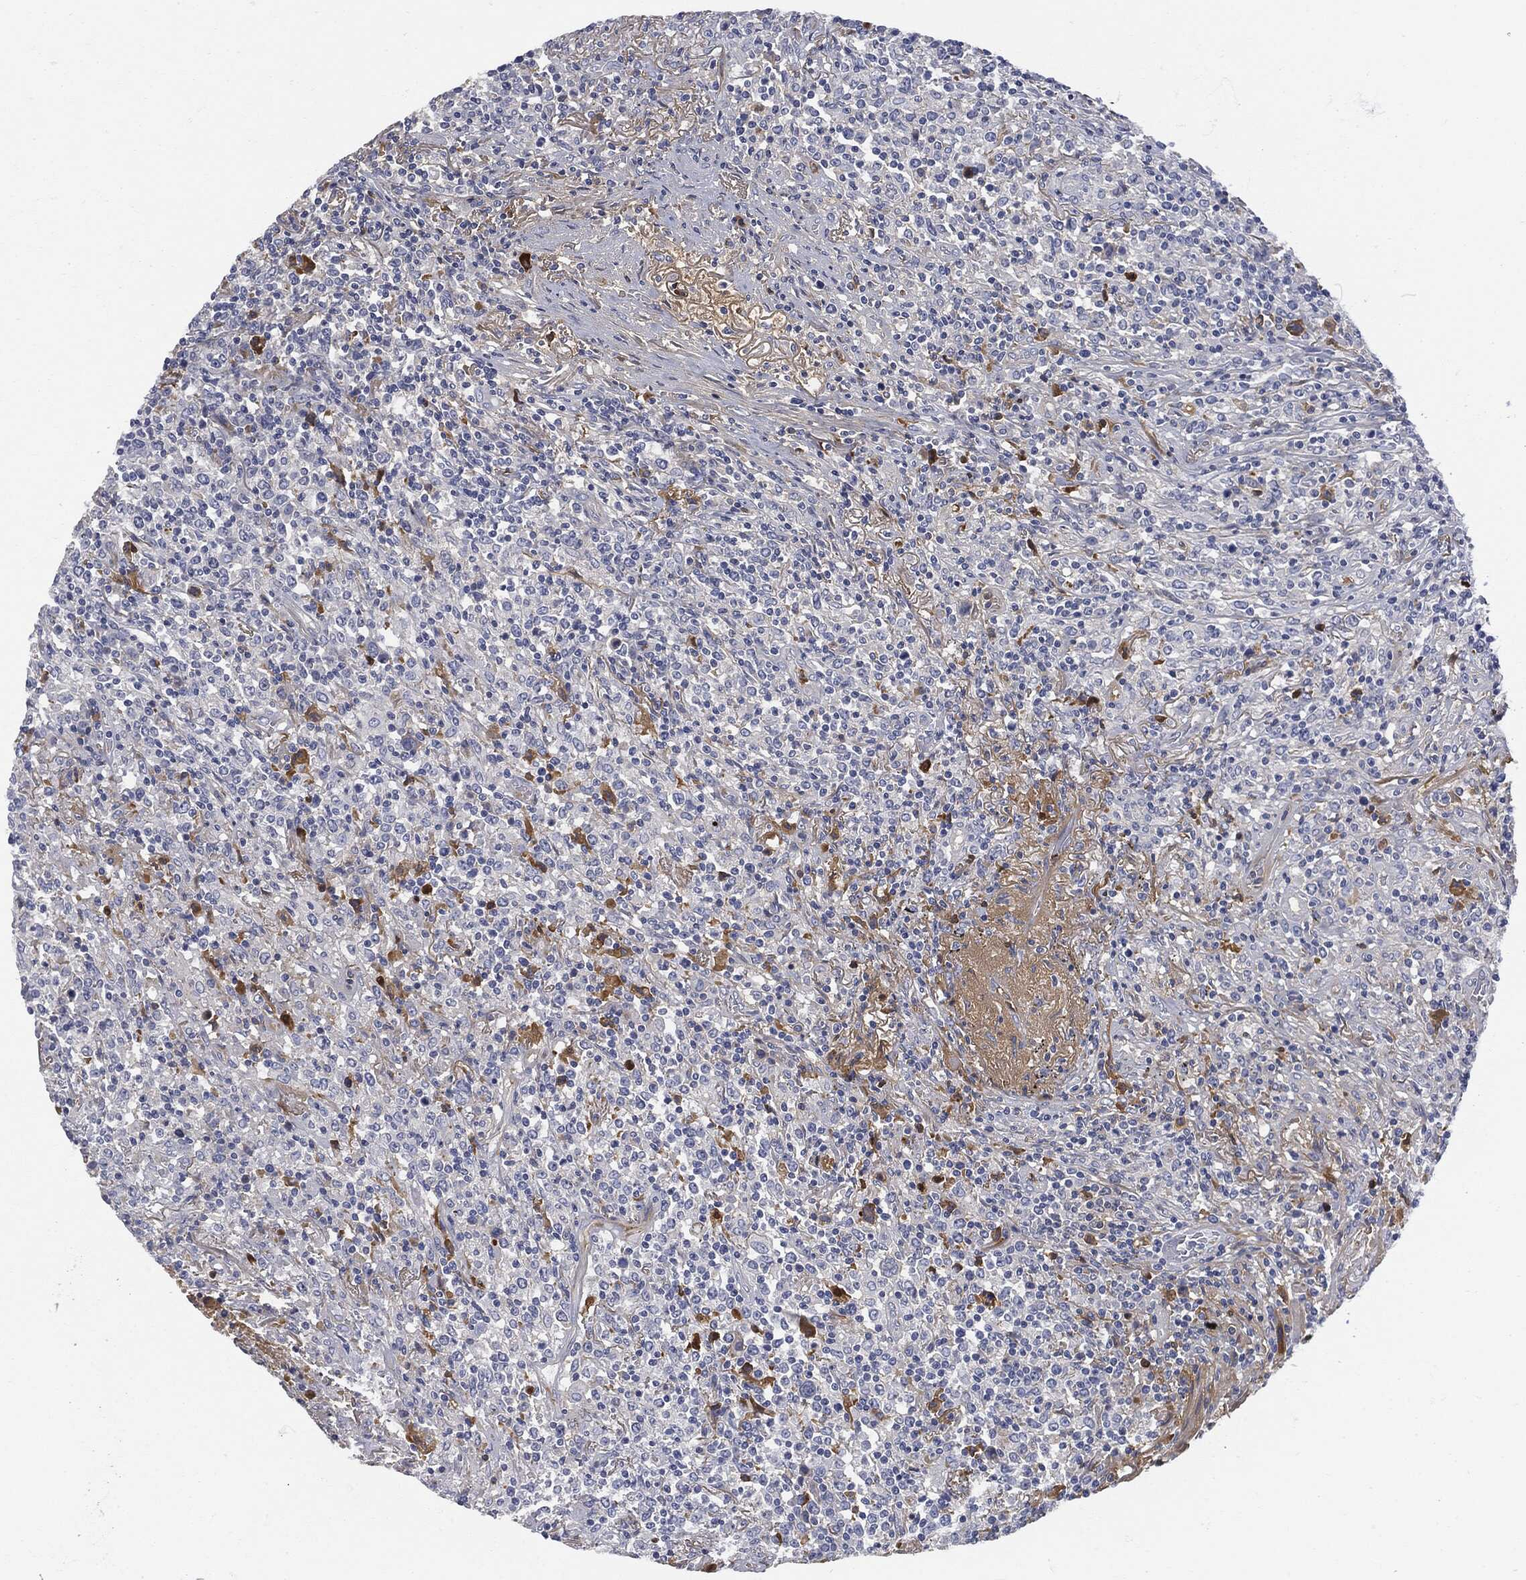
{"staining": {"intensity": "negative", "quantity": "none", "location": "none"}, "tissue": "lymphoma", "cell_type": "Tumor cells", "image_type": "cancer", "snomed": [{"axis": "morphology", "description": "Malignant lymphoma, non-Hodgkin's type, High grade"}, {"axis": "topography", "description": "Lung"}], "caption": "IHC of human lymphoma shows no expression in tumor cells.", "gene": "BTK", "patient": {"sex": "male", "age": 79}}